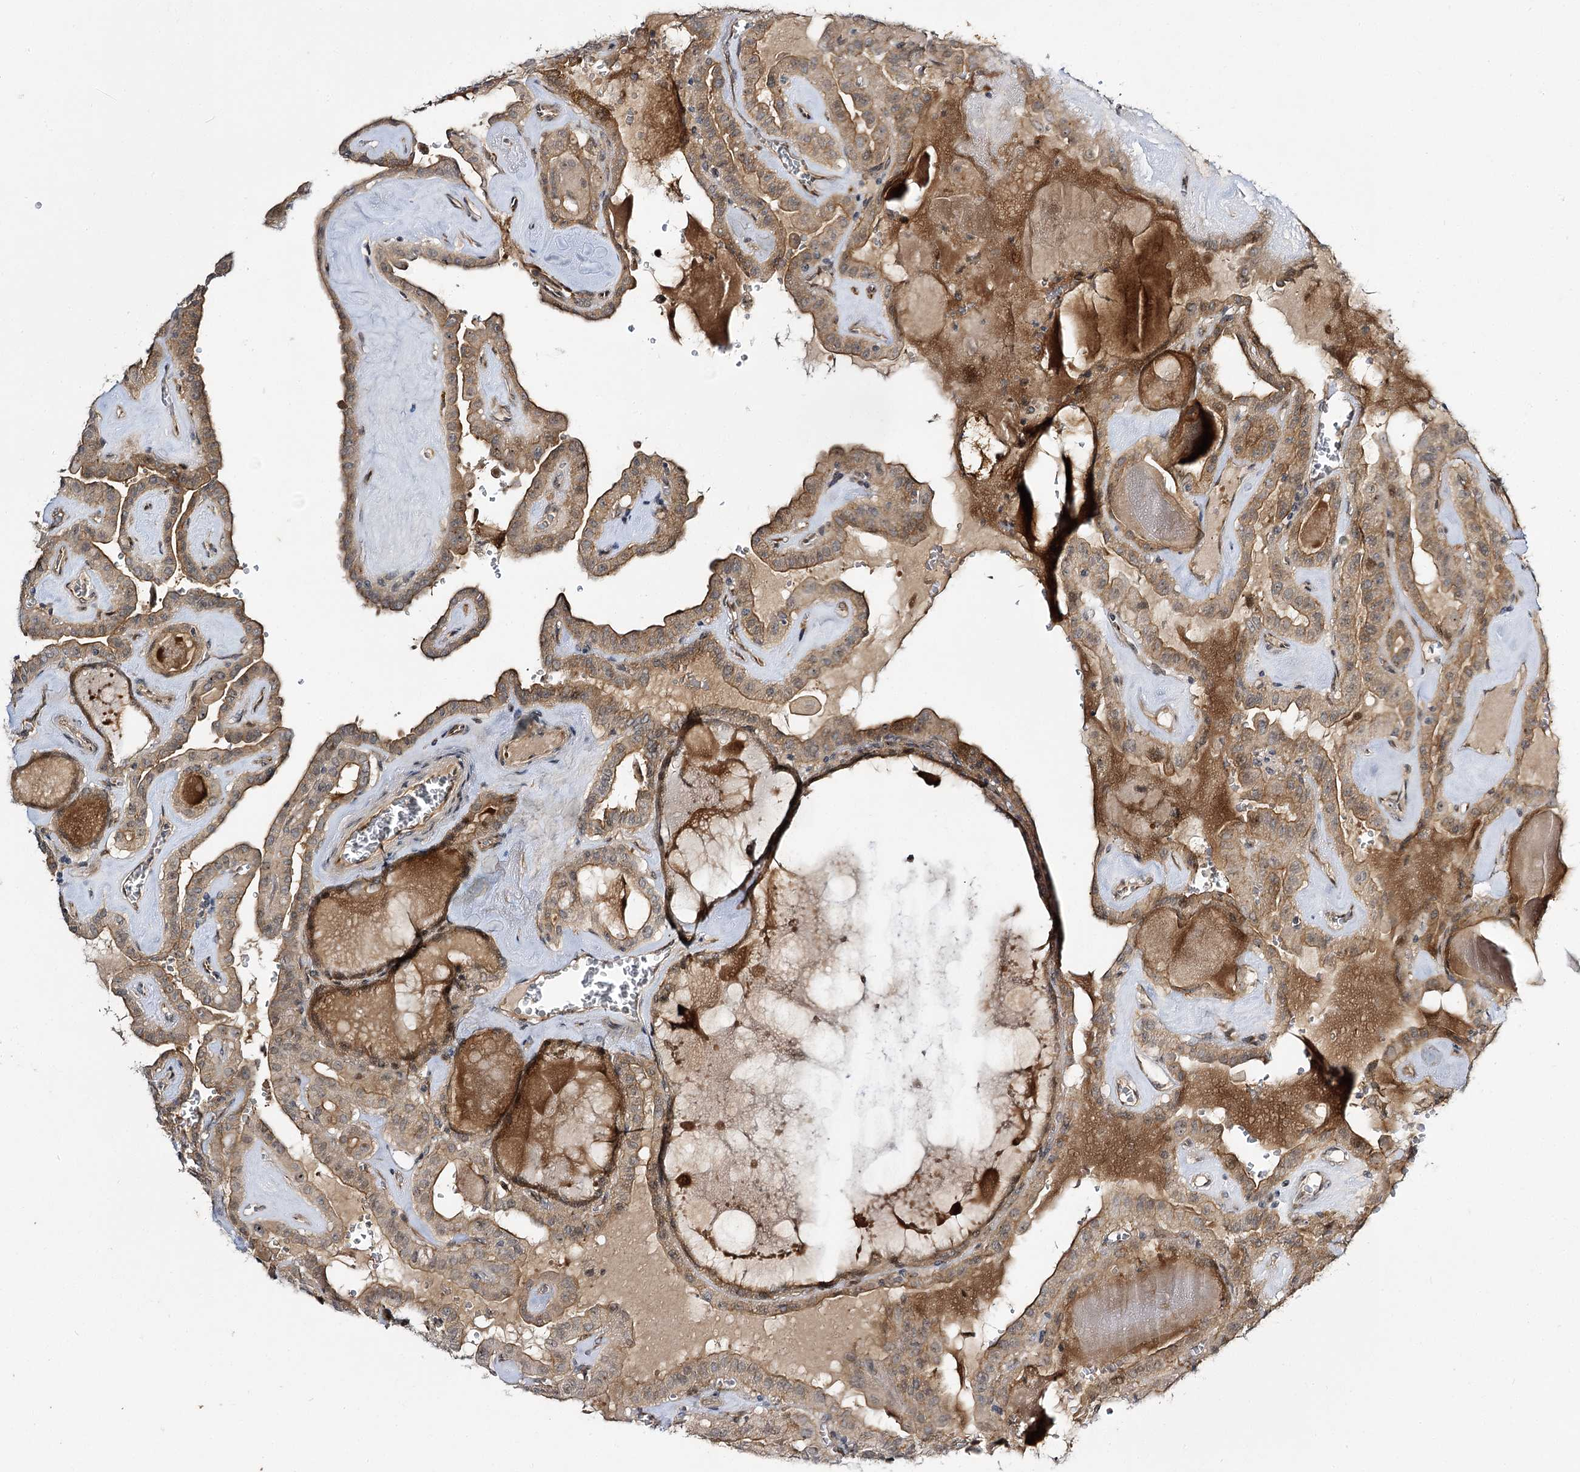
{"staining": {"intensity": "moderate", "quantity": ">75%", "location": "cytoplasmic/membranous"}, "tissue": "thyroid cancer", "cell_type": "Tumor cells", "image_type": "cancer", "snomed": [{"axis": "morphology", "description": "Papillary adenocarcinoma, NOS"}, {"axis": "topography", "description": "Thyroid gland"}], "caption": "Brown immunohistochemical staining in thyroid papillary adenocarcinoma displays moderate cytoplasmic/membranous expression in about >75% of tumor cells.", "gene": "C11orf80", "patient": {"sex": "male", "age": 52}}